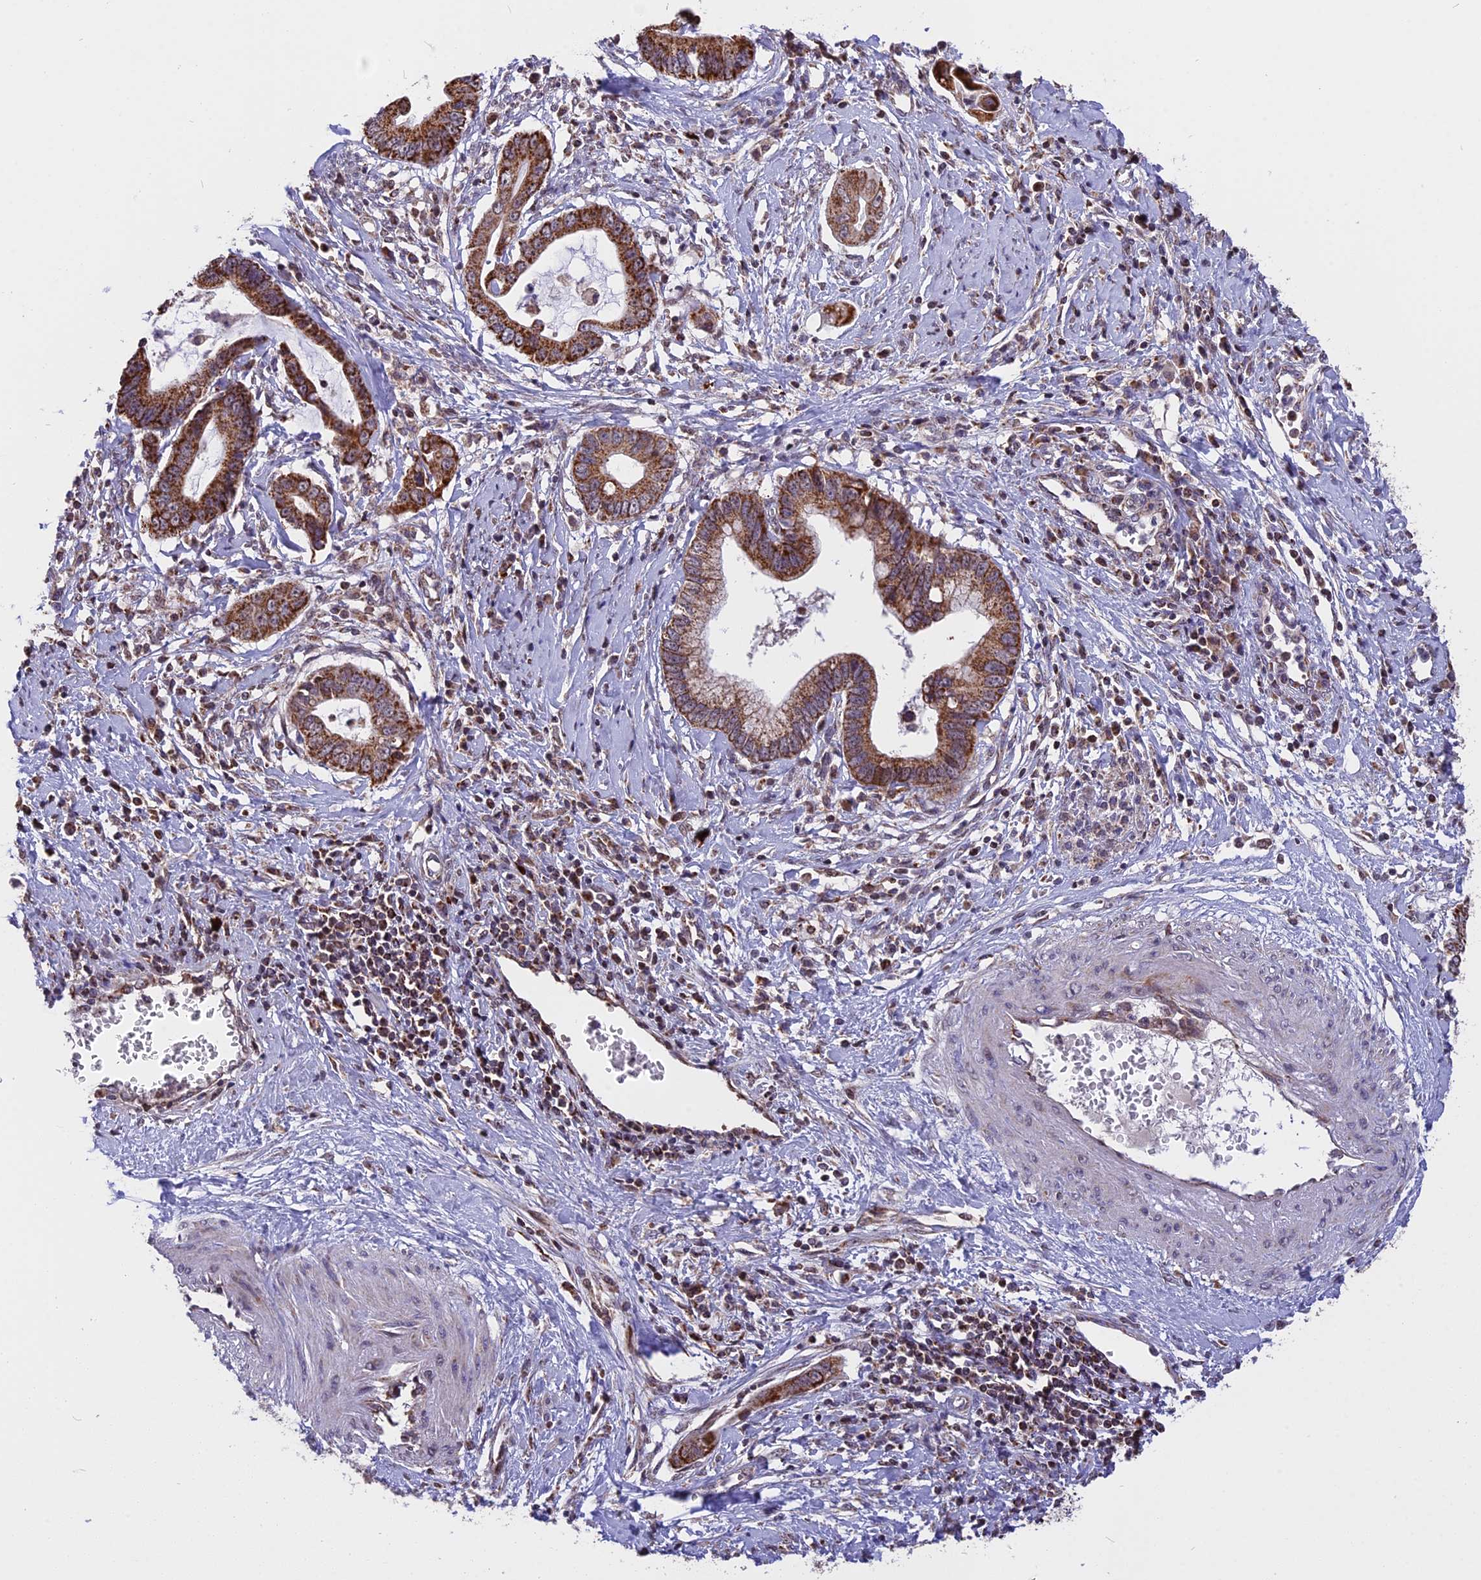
{"staining": {"intensity": "strong", "quantity": ">75%", "location": "cytoplasmic/membranous"}, "tissue": "cervical cancer", "cell_type": "Tumor cells", "image_type": "cancer", "snomed": [{"axis": "morphology", "description": "Adenocarcinoma, NOS"}, {"axis": "topography", "description": "Cervix"}], "caption": "Immunohistochemistry micrograph of neoplastic tissue: cervical cancer stained using immunohistochemistry (IHC) reveals high levels of strong protein expression localized specifically in the cytoplasmic/membranous of tumor cells, appearing as a cytoplasmic/membranous brown color.", "gene": "RERGL", "patient": {"sex": "female", "age": 44}}